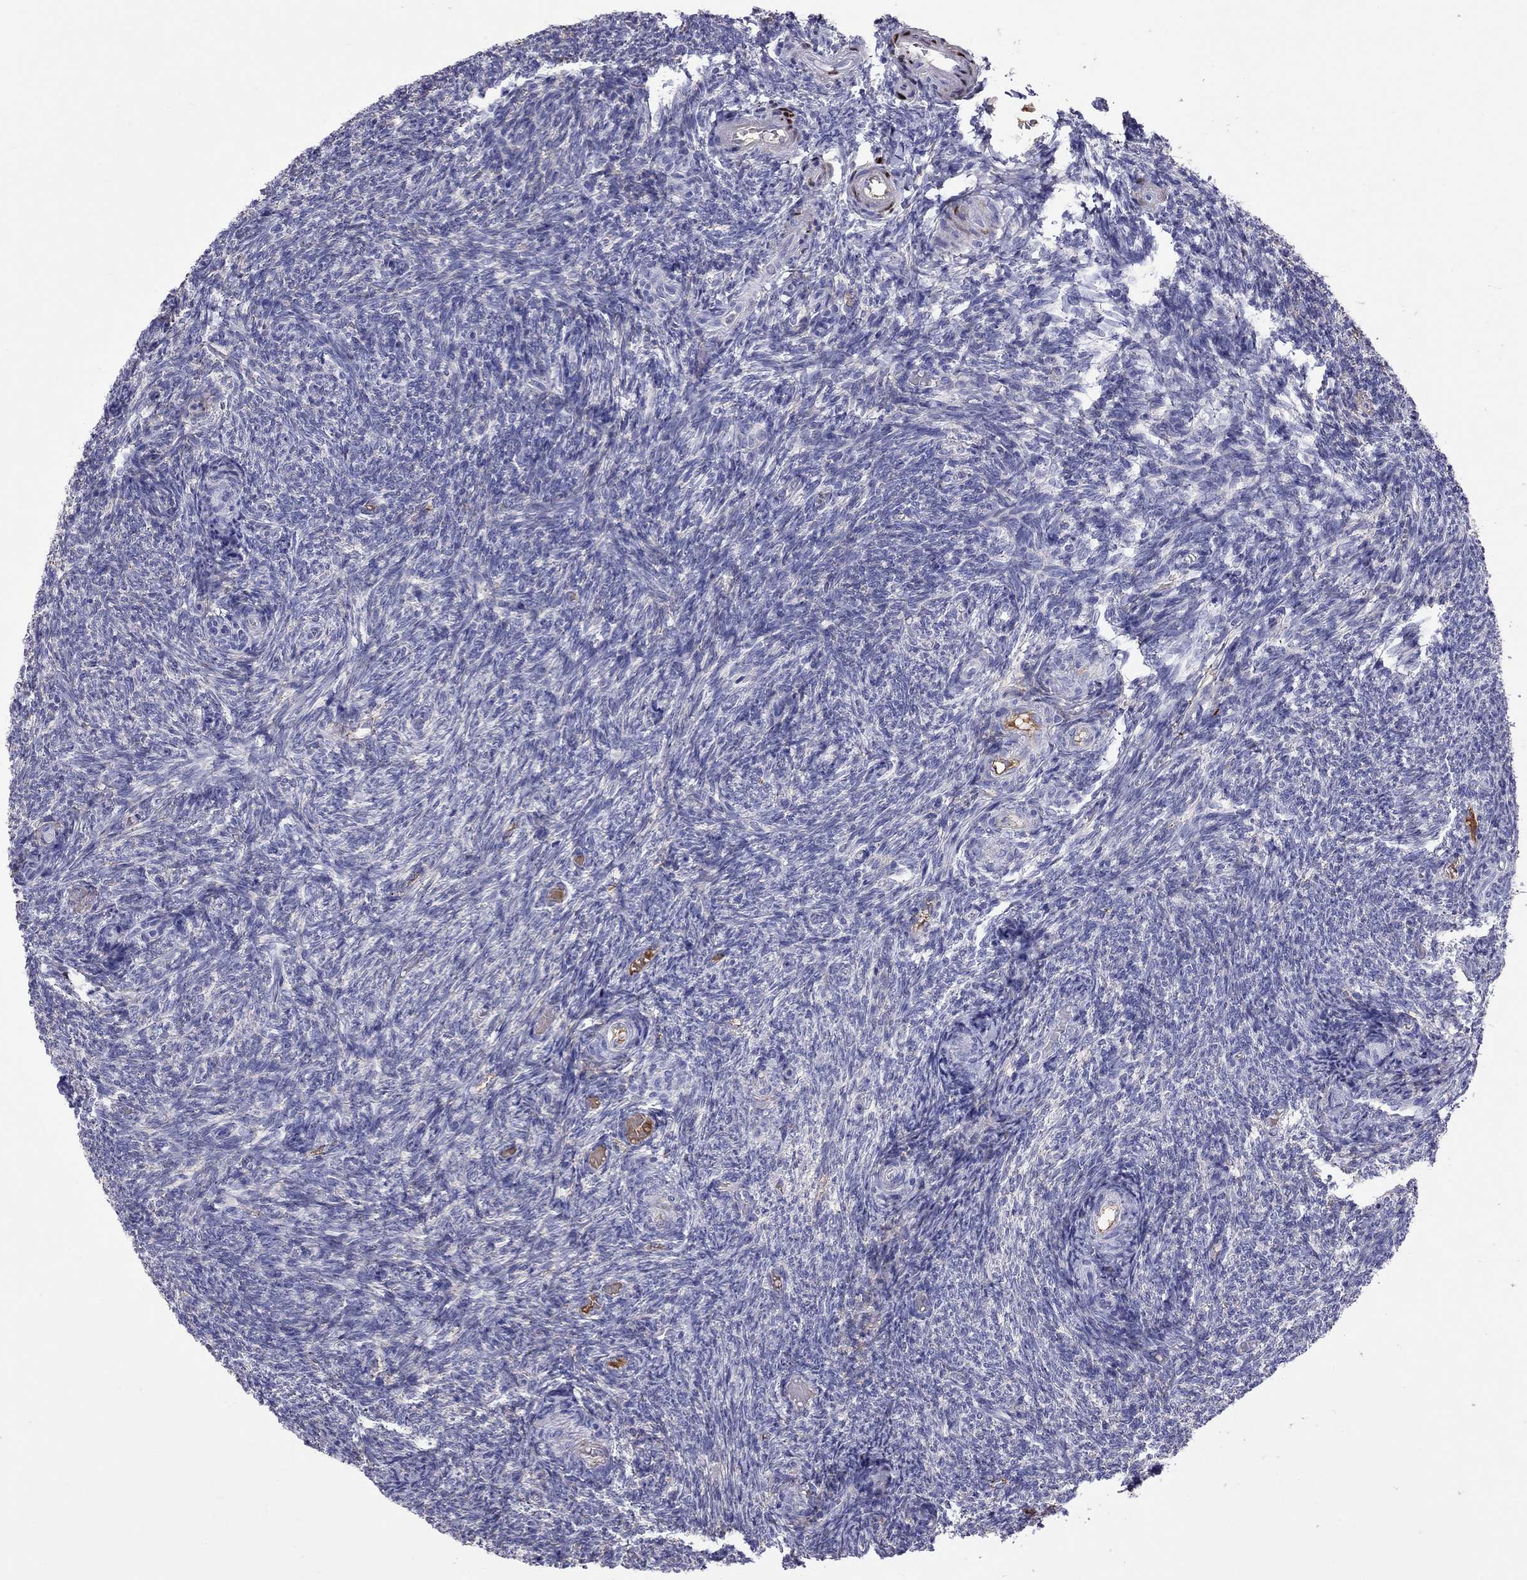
{"staining": {"intensity": "negative", "quantity": "none", "location": "none"}, "tissue": "ovary", "cell_type": "Follicle cells", "image_type": "normal", "snomed": [{"axis": "morphology", "description": "Normal tissue, NOS"}, {"axis": "topography", "description": "Ovary"}], "caption": "Immunohistochemistry (IHC) image of unremarkable ovary stained for a protein (brown), which displays no staining in follicle cells. The staining was performed using DAB (3,3'-diaminobenzidine) to visualize the protein expression in brown, while the nuclei were stained in blue with hematoxylin (Magnification: 20x).", "gene": "SERPINA3", "patient": {"sex": "female", "age": 39}}